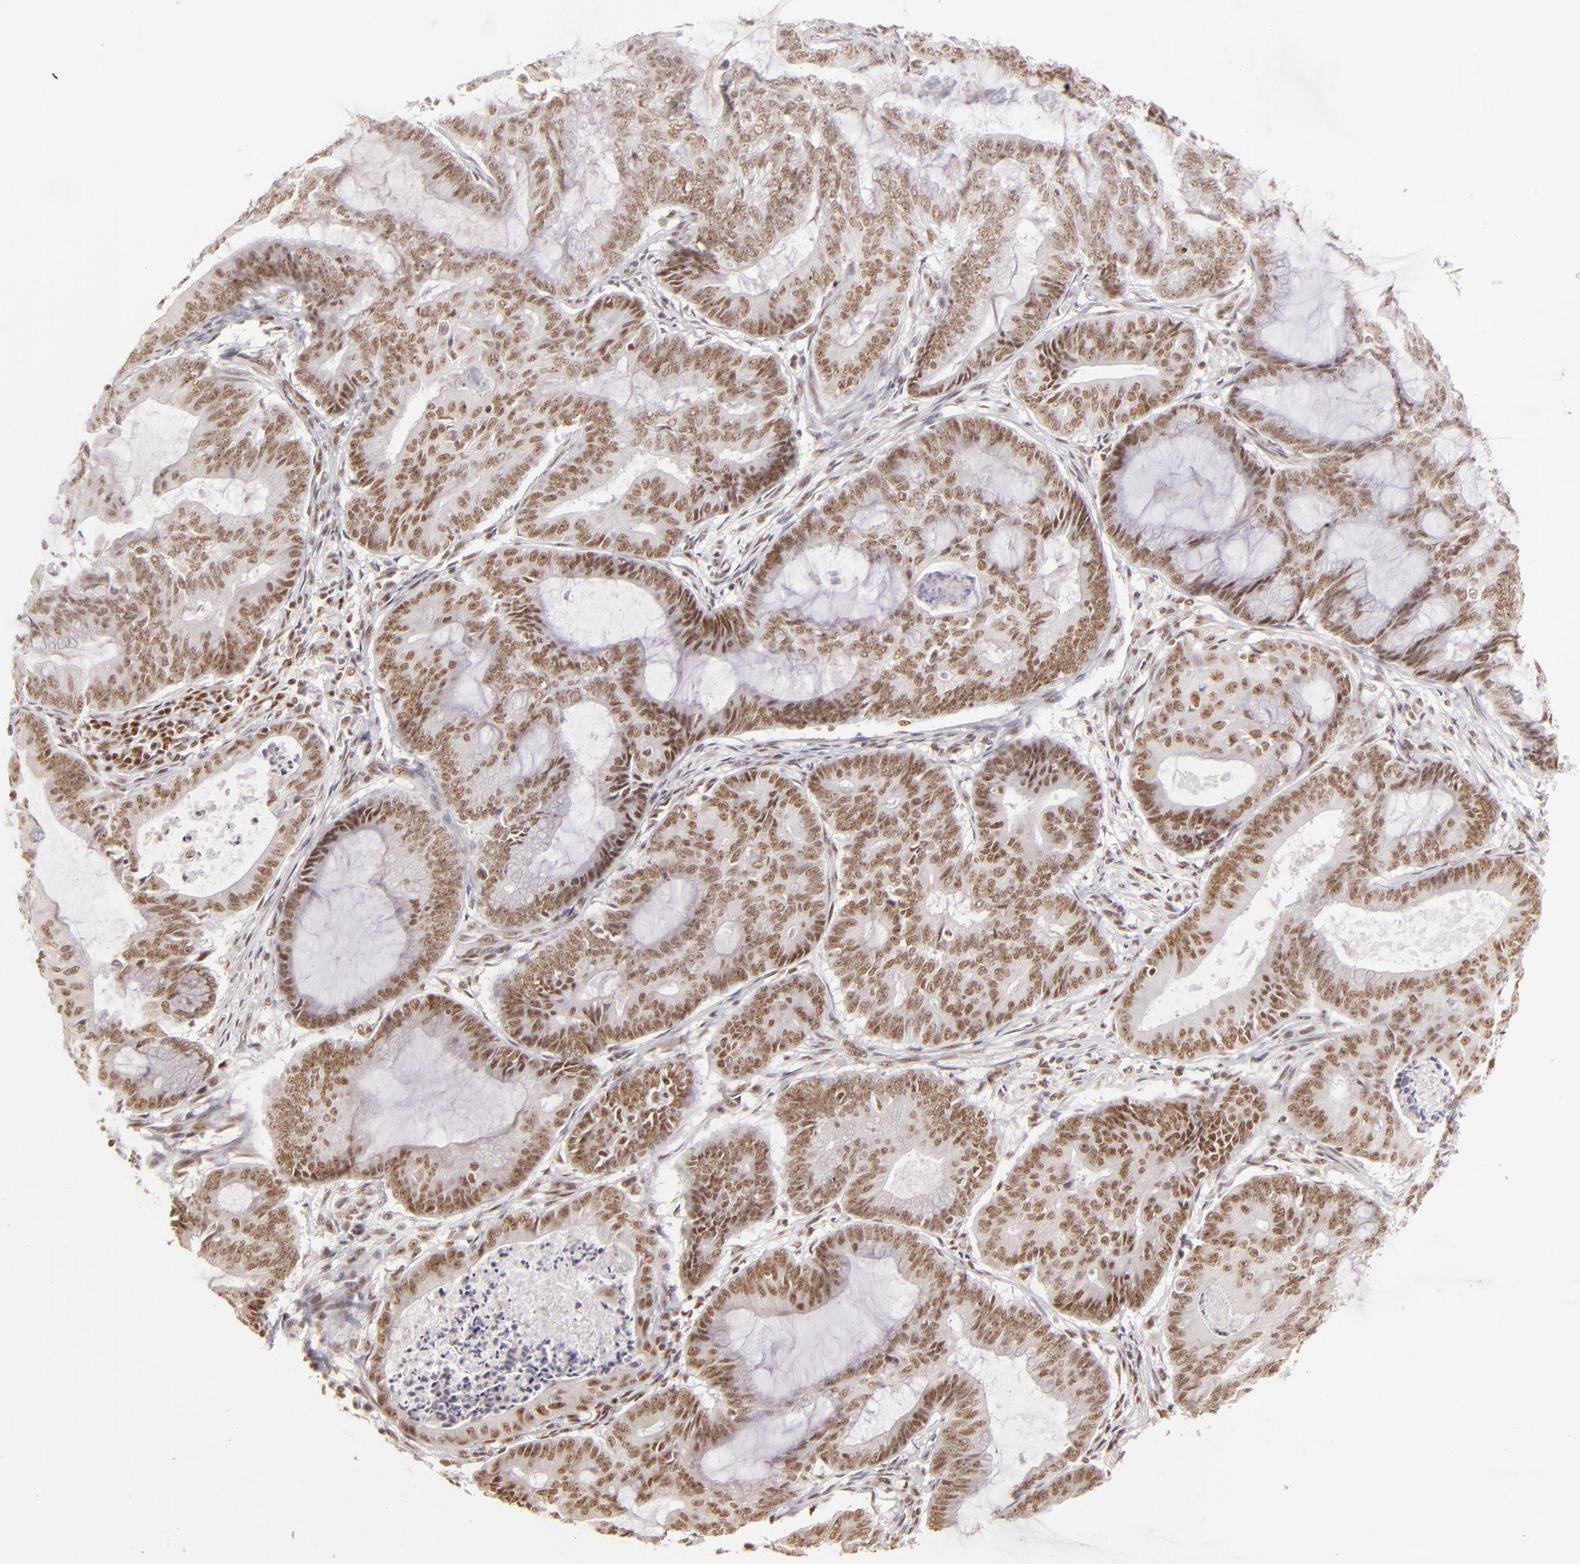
{"staining": {"intensity": "moderate", "quantity": "<25%", "location": "nuclear"}, "tissue": "endometrial cancer", "cell_type": "Tumor cells", "image_type": "cancer", "snomed": [{"axis": "morphology", "description": "Adenocarcinoma, NOS"}, {"axis": "topography", "description": "Endometrium"}], "caption": "The image displays immunohistochemical staining of endometrial cancer. There is moderate nuclear staining is identified in about <25% of tumor cells. (brown staining indicates protein expression, while blue staining denotes nuclei).", "gene": "DAXX", "patient": {"sex": "female", "age": 63}}